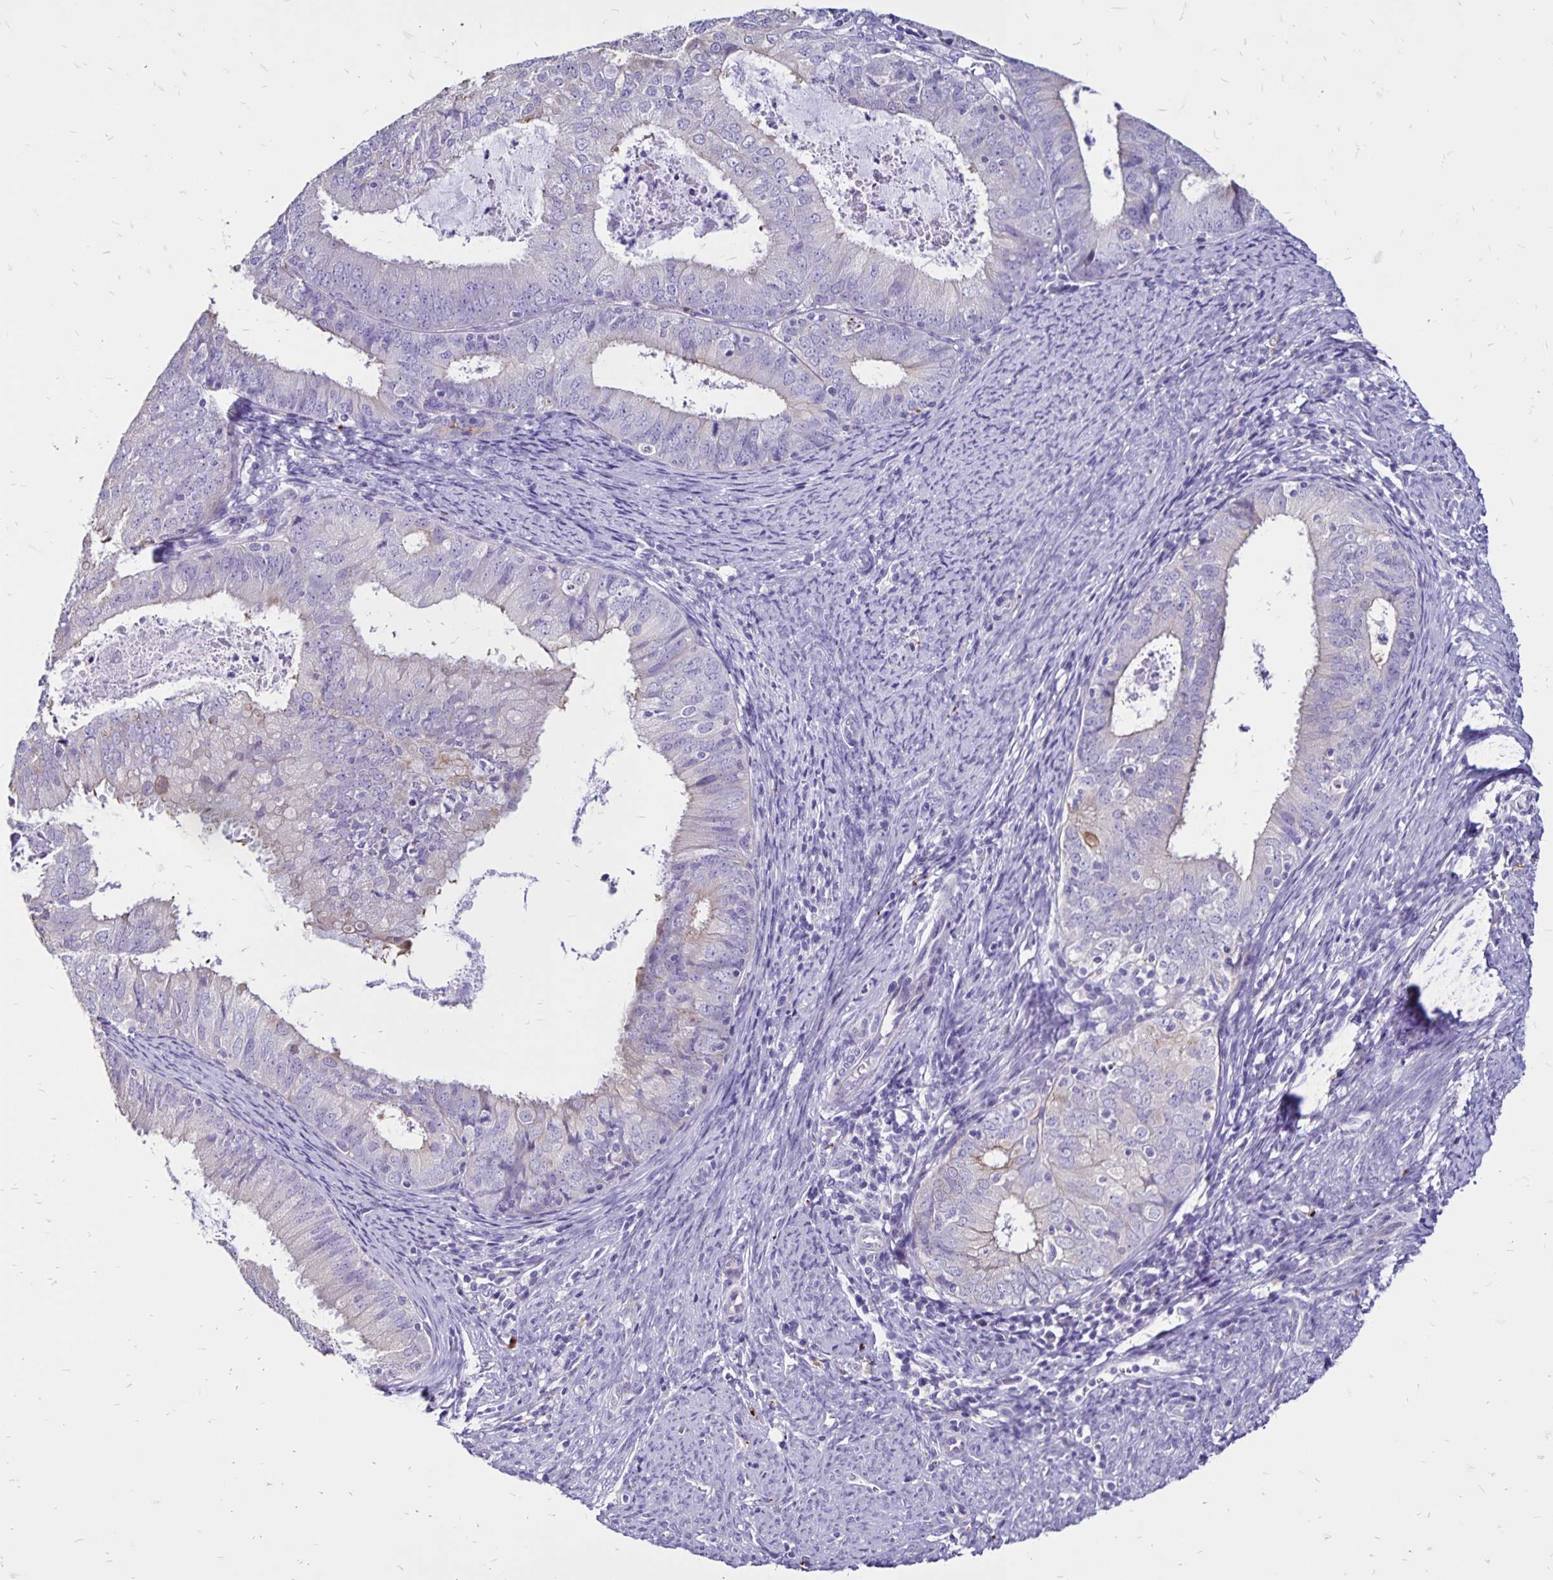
{"staining": {"intensity": "negative", "quantity": "none", "location": "none"}, "tissue": "endometrial cancer", "cell_type": "Tumor cells", "image_type": "cancer", "snomed": [{"axis": "morphology", "description": "Adenocarcinoma, NOS"}, {"axis": "topography", "description": "Endometrium"}], "caption": "IHC image of neoplastic tissue: endometrial cancer (adenocarcinoma) stained with DAB (3,3'-diaminobenzidine) exhibits no significant protein staining in tumor cells.", "gene": "EVPL", "patient": {"sex": "female", "age": 57}}